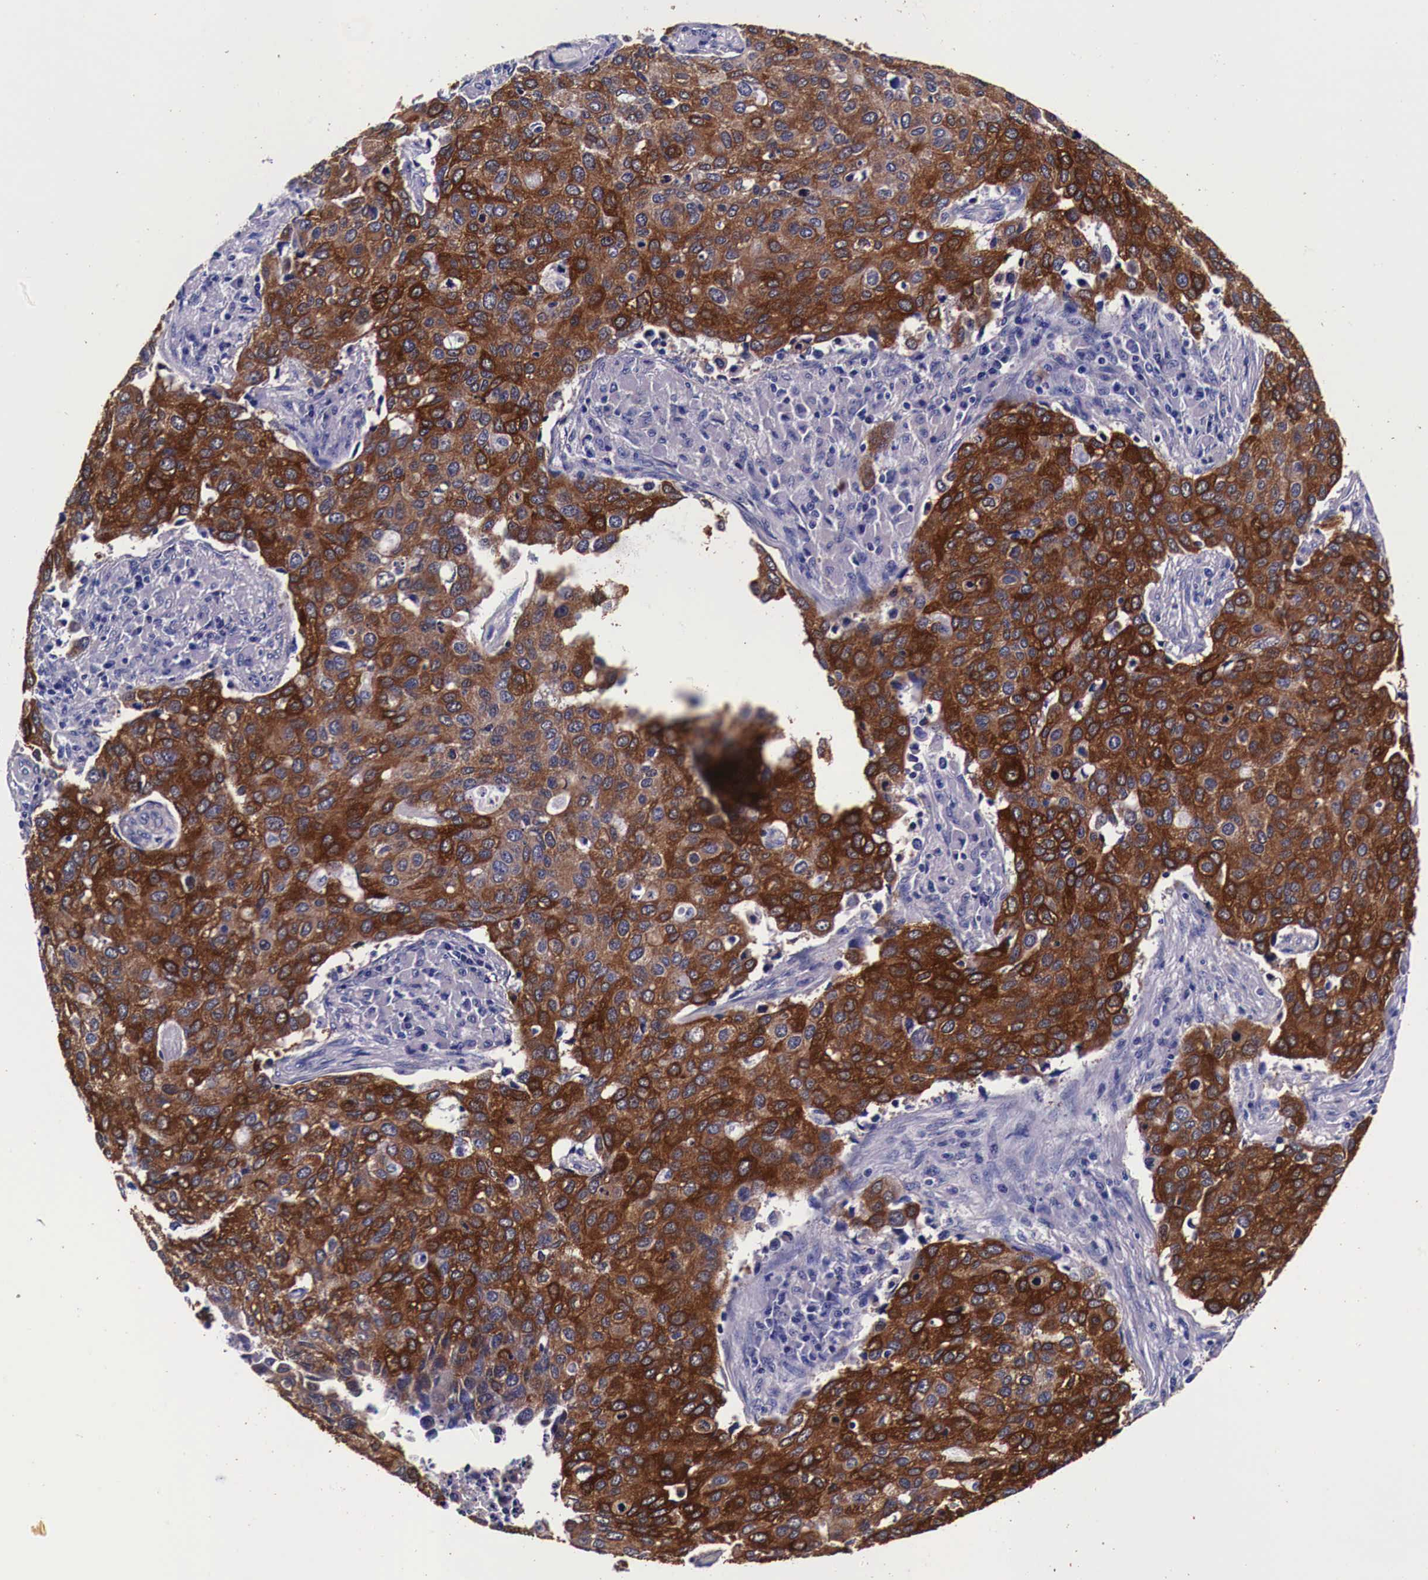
{"staining": {"intensity": "strong", "quantity": ">75%", "location": "cytoplasmic/membranous"}, "tissue": "cervical cancer", "cell_type": "Tumor cells", "image_type": "cancer", "snomed": [{"axis": "morphology", "description": "Squamous cell carcinoma, NOS"}, {"axis": "topography", "description": "Cervix"}], "caption": "Protein expression by immunohistochemistry (IHC) demonstrates strong cytoplasmic/membranous expression in about >75% of tumor cells in cervical cancer (squamous cell carcinoma).", "gene": "HSPB1", "patient": {"sex": "female", "age": 54}}